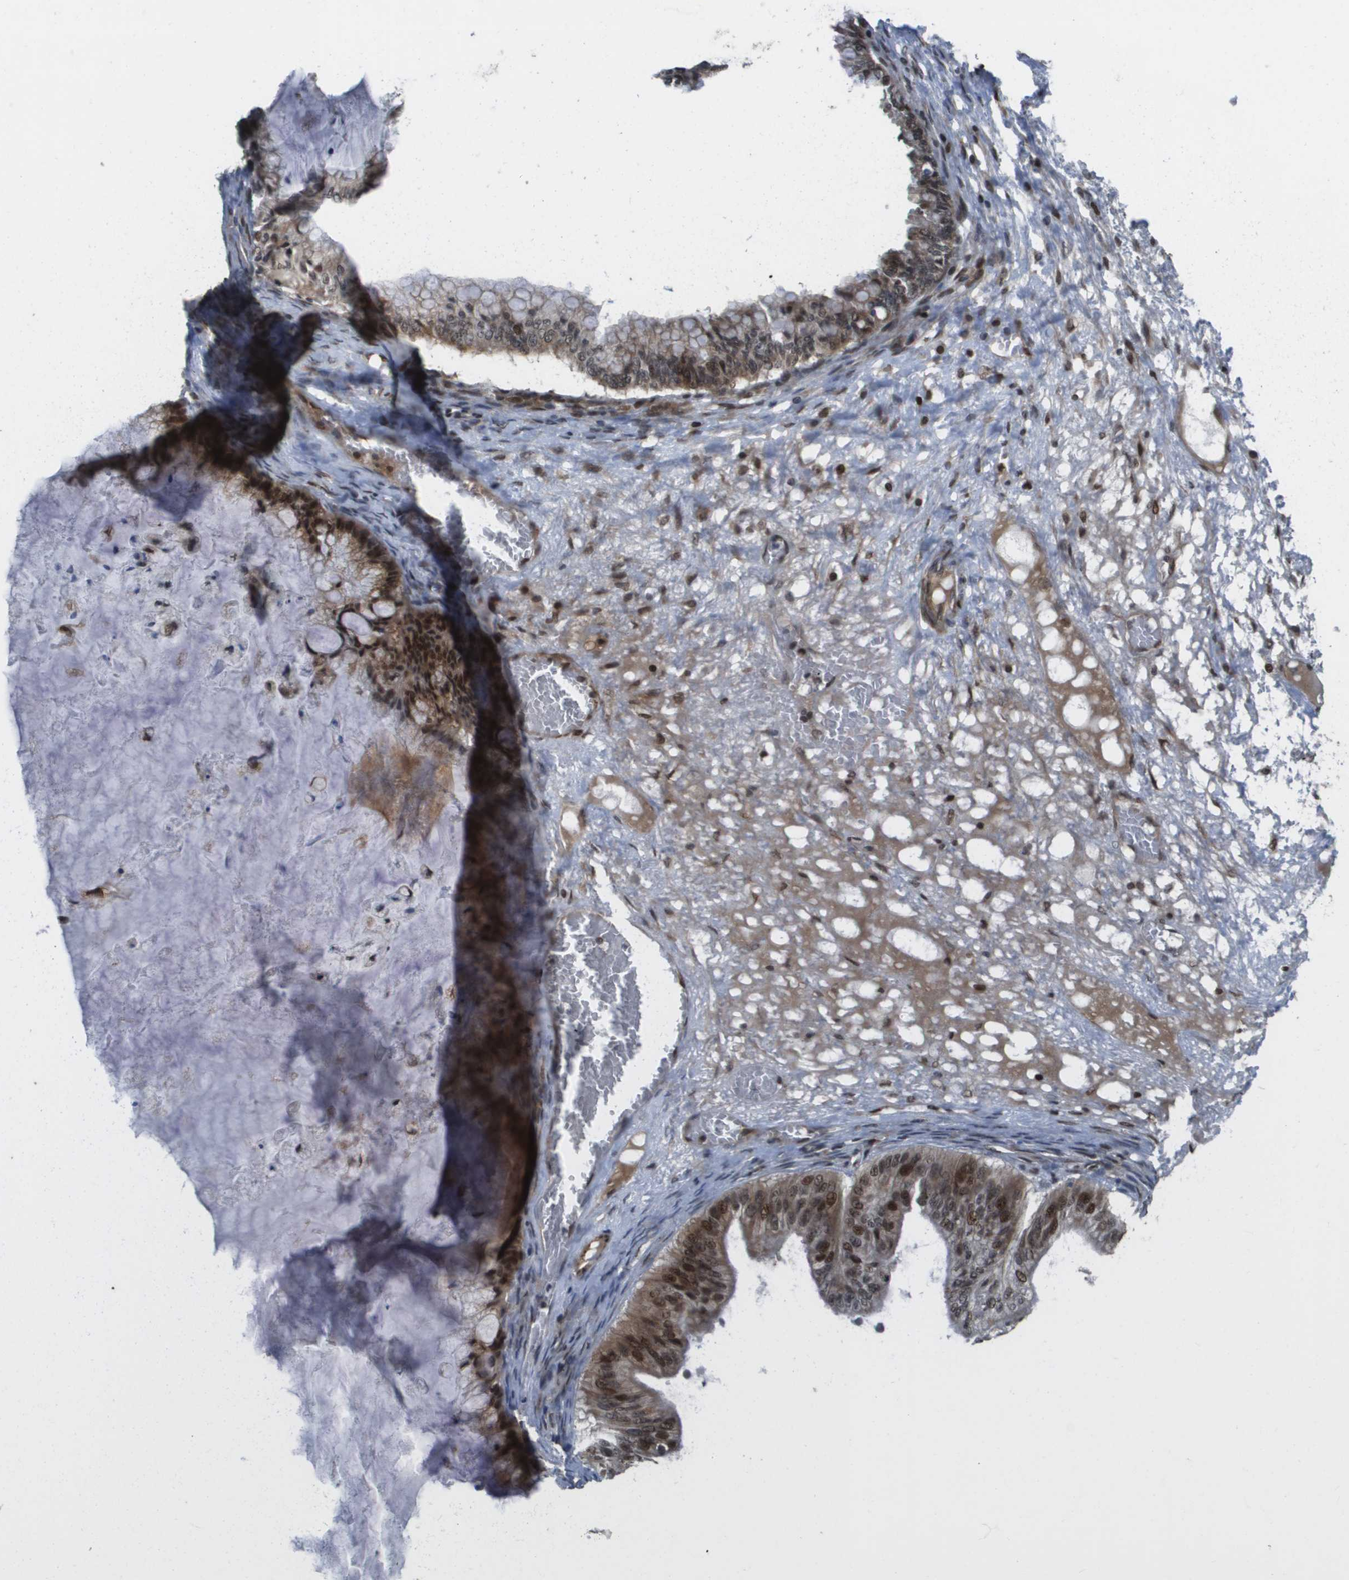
{"staining": {"intensity": "moderate", "quantity": ">75%", "location": "cytoplasmic/membranous,nuclear"}, "tissue": "ovarian cancer", "cell_type": "Tumor cells", "image_type": "cancer", "snomed": [{"axis": "morphology", "description": "Cystadenocarcinoma, mucinous, NOS"}, {"axis": "topography", "description": "Ovary"}], "caption": "An image of human ovarian cancer stained for a protein shows moderate cytoplasmic/membranous and nuclear brown staining in tumor cells.", "gene": "KAT5", "patient": {"sex": "female", "age": 57}}